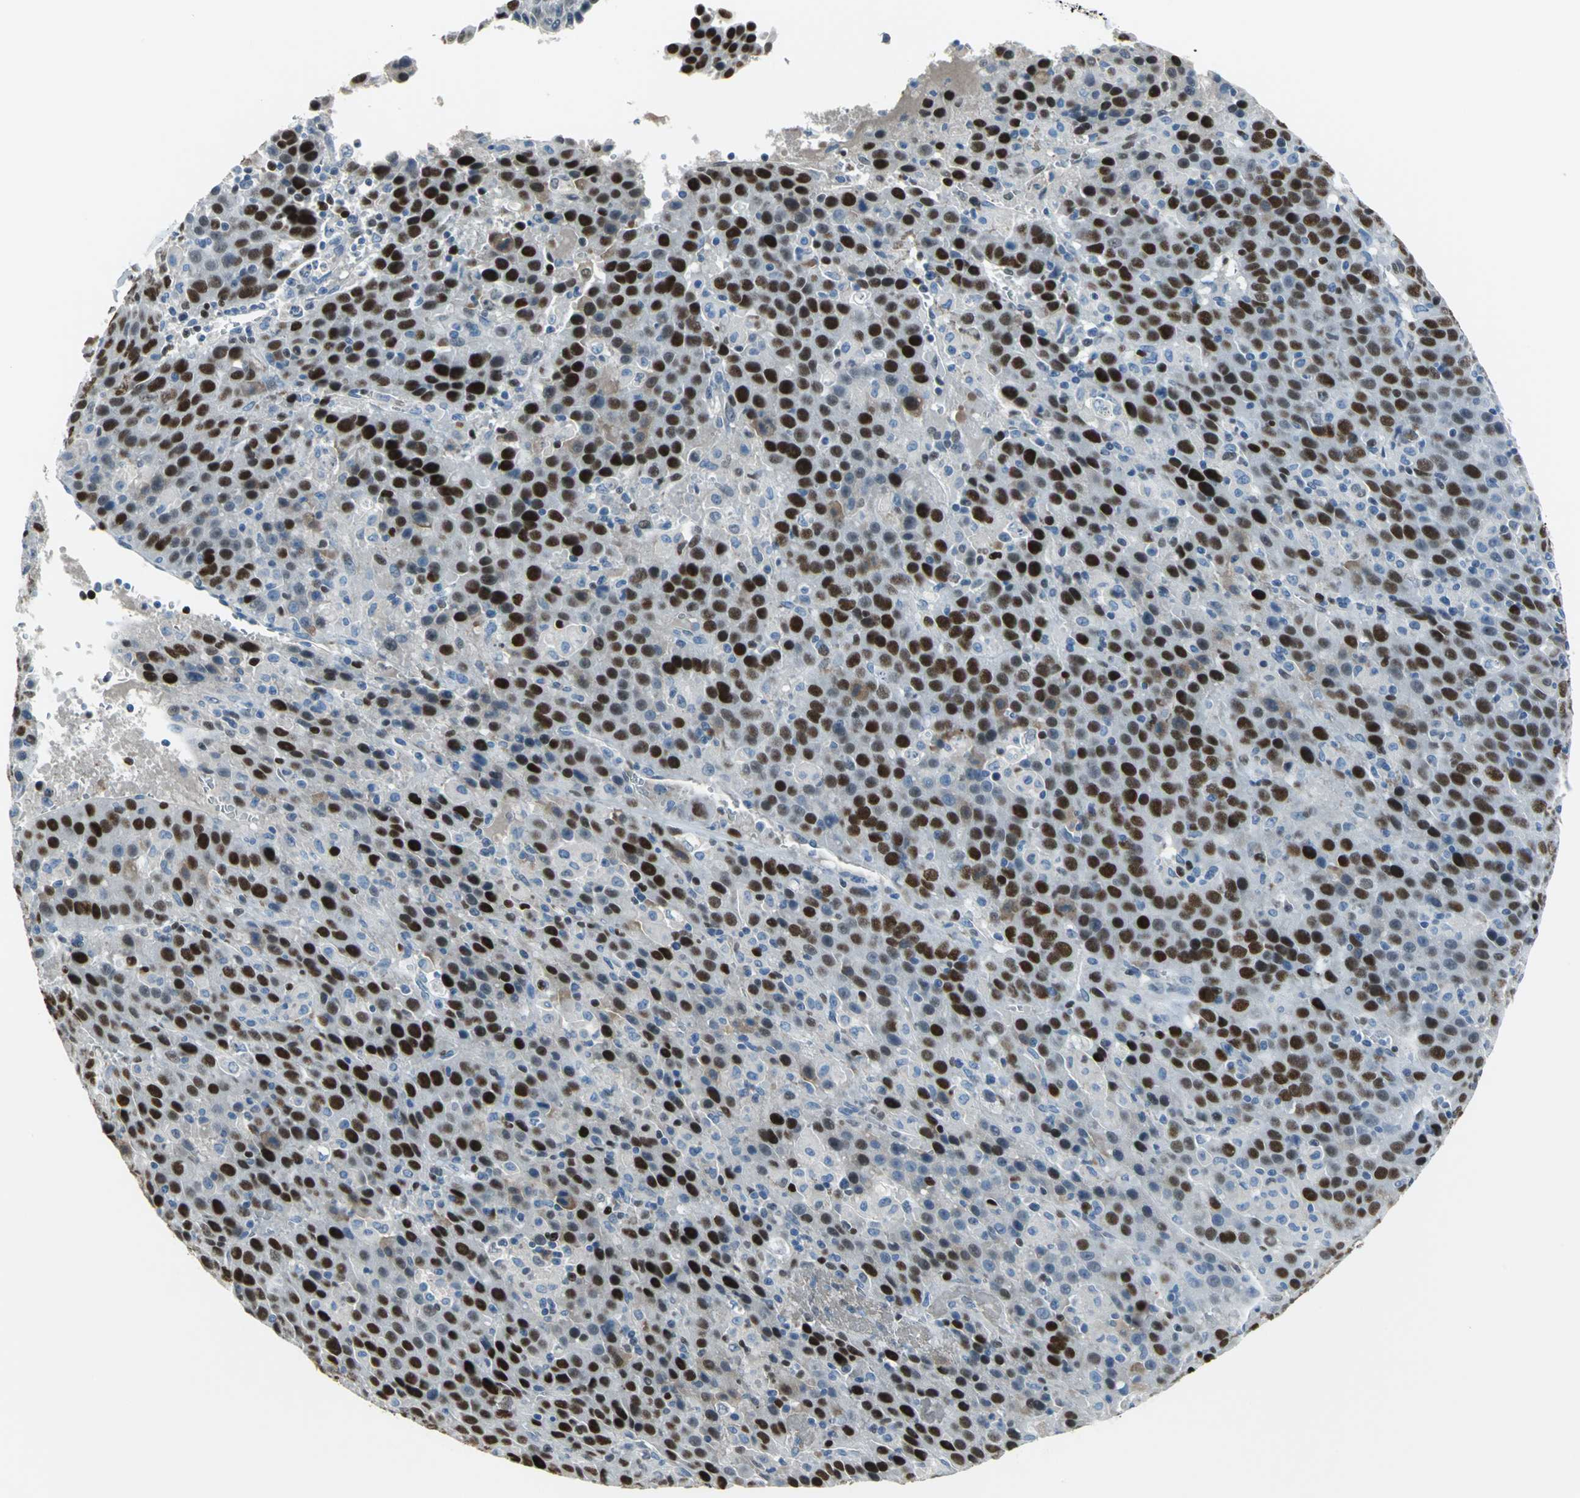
{"staining": {"intensity": "strong", "quantity": "25%-75%", "location": "nuclear"}, "tissue": "liver cancer", "cell_type": "Tumor cells", "image_type": "cancer", "snomed": [{"axis": "morphology", "description": "Carcinoma, Hepatocellular, NOS"}, {"axis": "topography", "description": "Liver"}], "caption": "A brown stain labels strong nuclear staining of a protein in human liver hepatocellular carcinoma tumor cells.", "gene": "MCM3", "patient": {"sex": "female", "age": 53}}